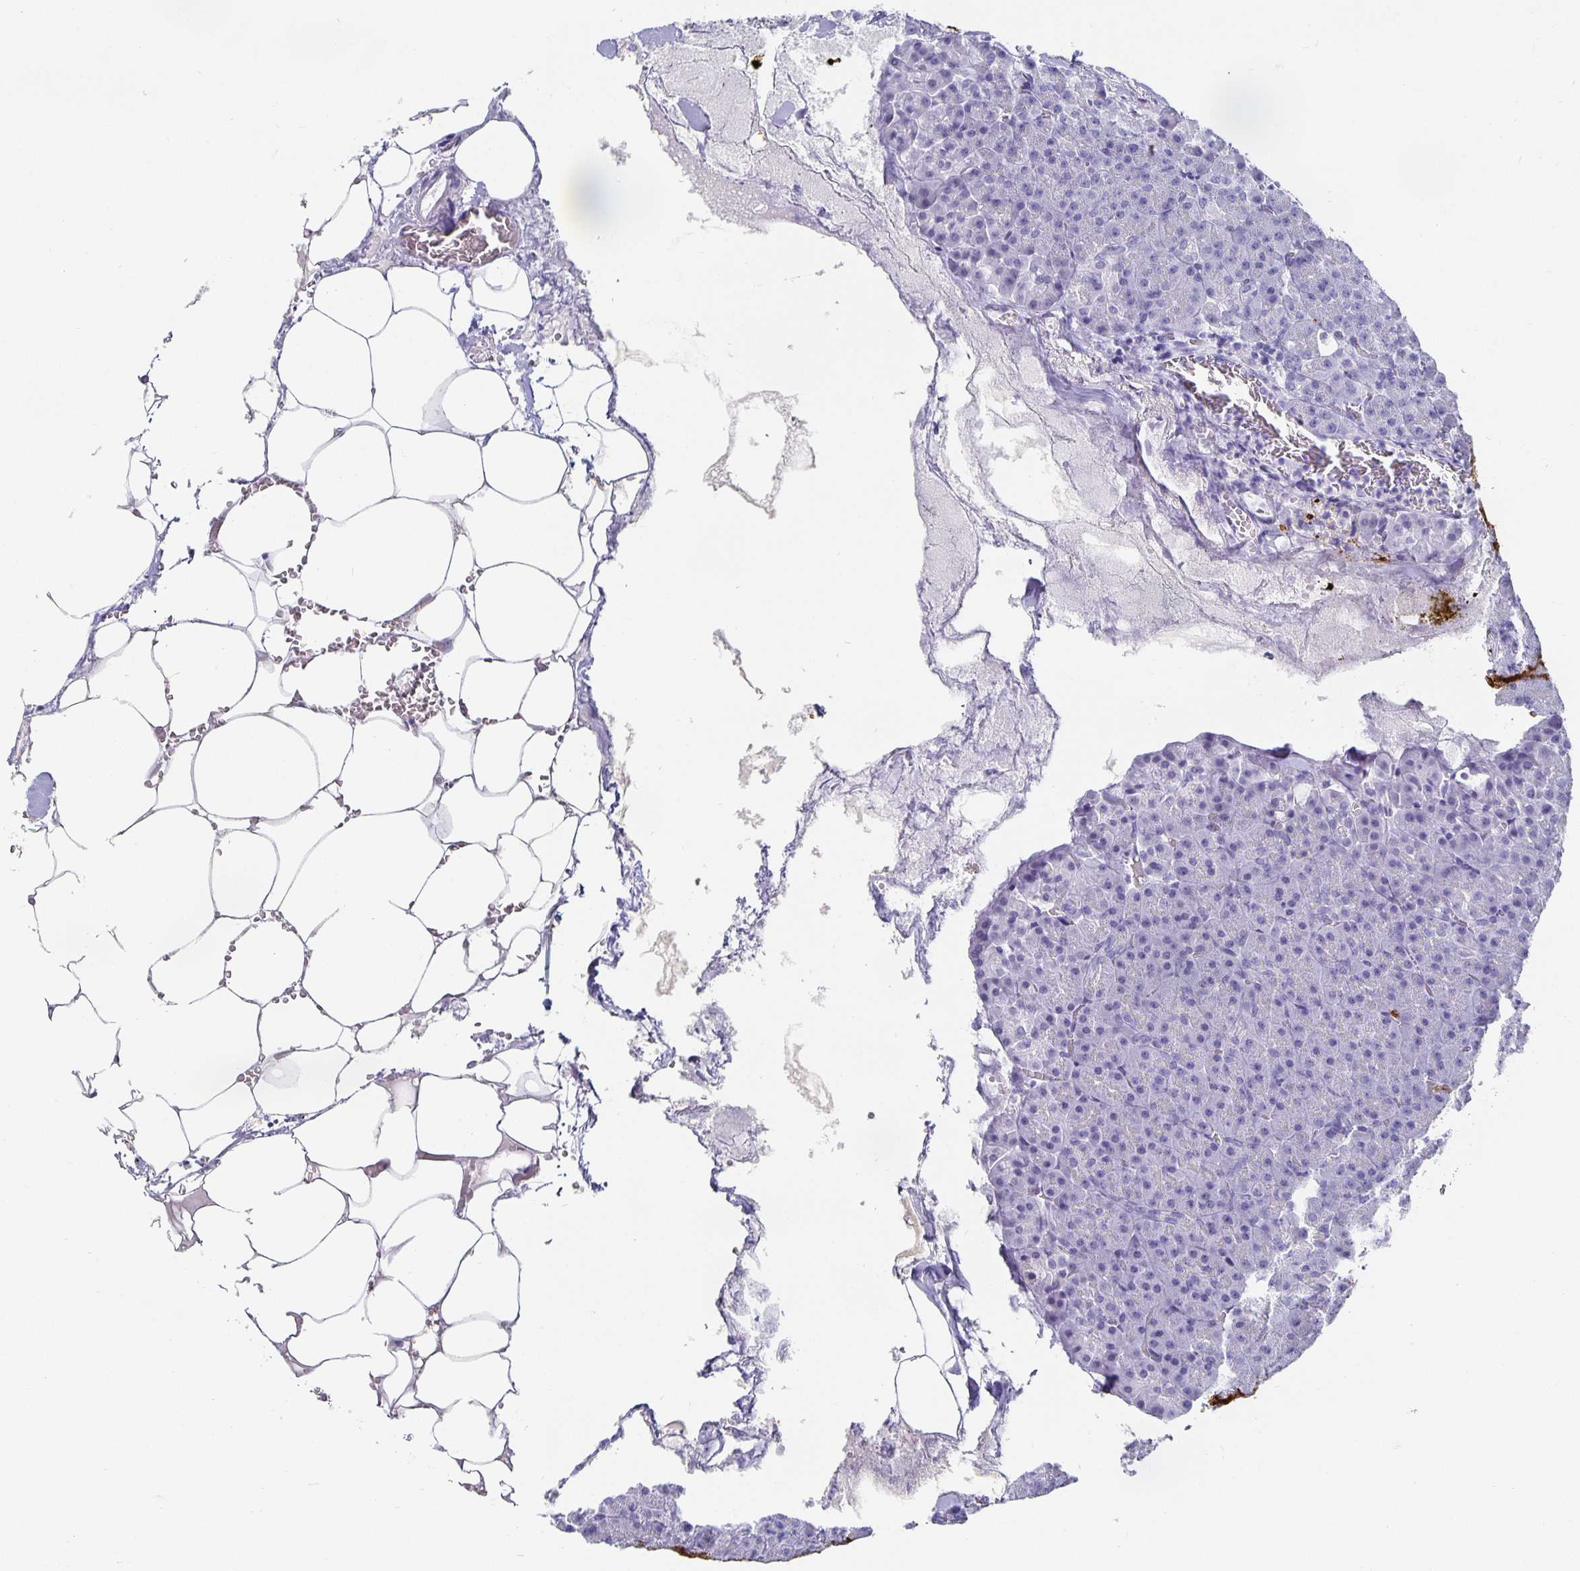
{"staining": {"intensity": "negative", "quantity": "none", "location": "none"}, "tissue": "pancreas", "cell_type": "Exocrine glandular cells", "image_type": "normal", "snomed": [{"axis": "morphology", "description": "Normal tissue, NOS"}, {"axis": "topography", "description": "Pancreas"}], "caption": "A high-resolution micrograph shows immunohistochemistry (IHC) staining of normal pancreas, which reveals no significant expression in exocrine glandular cells.", "gene": "CHGA", "patient": {"sex": "female", "age": 74}}